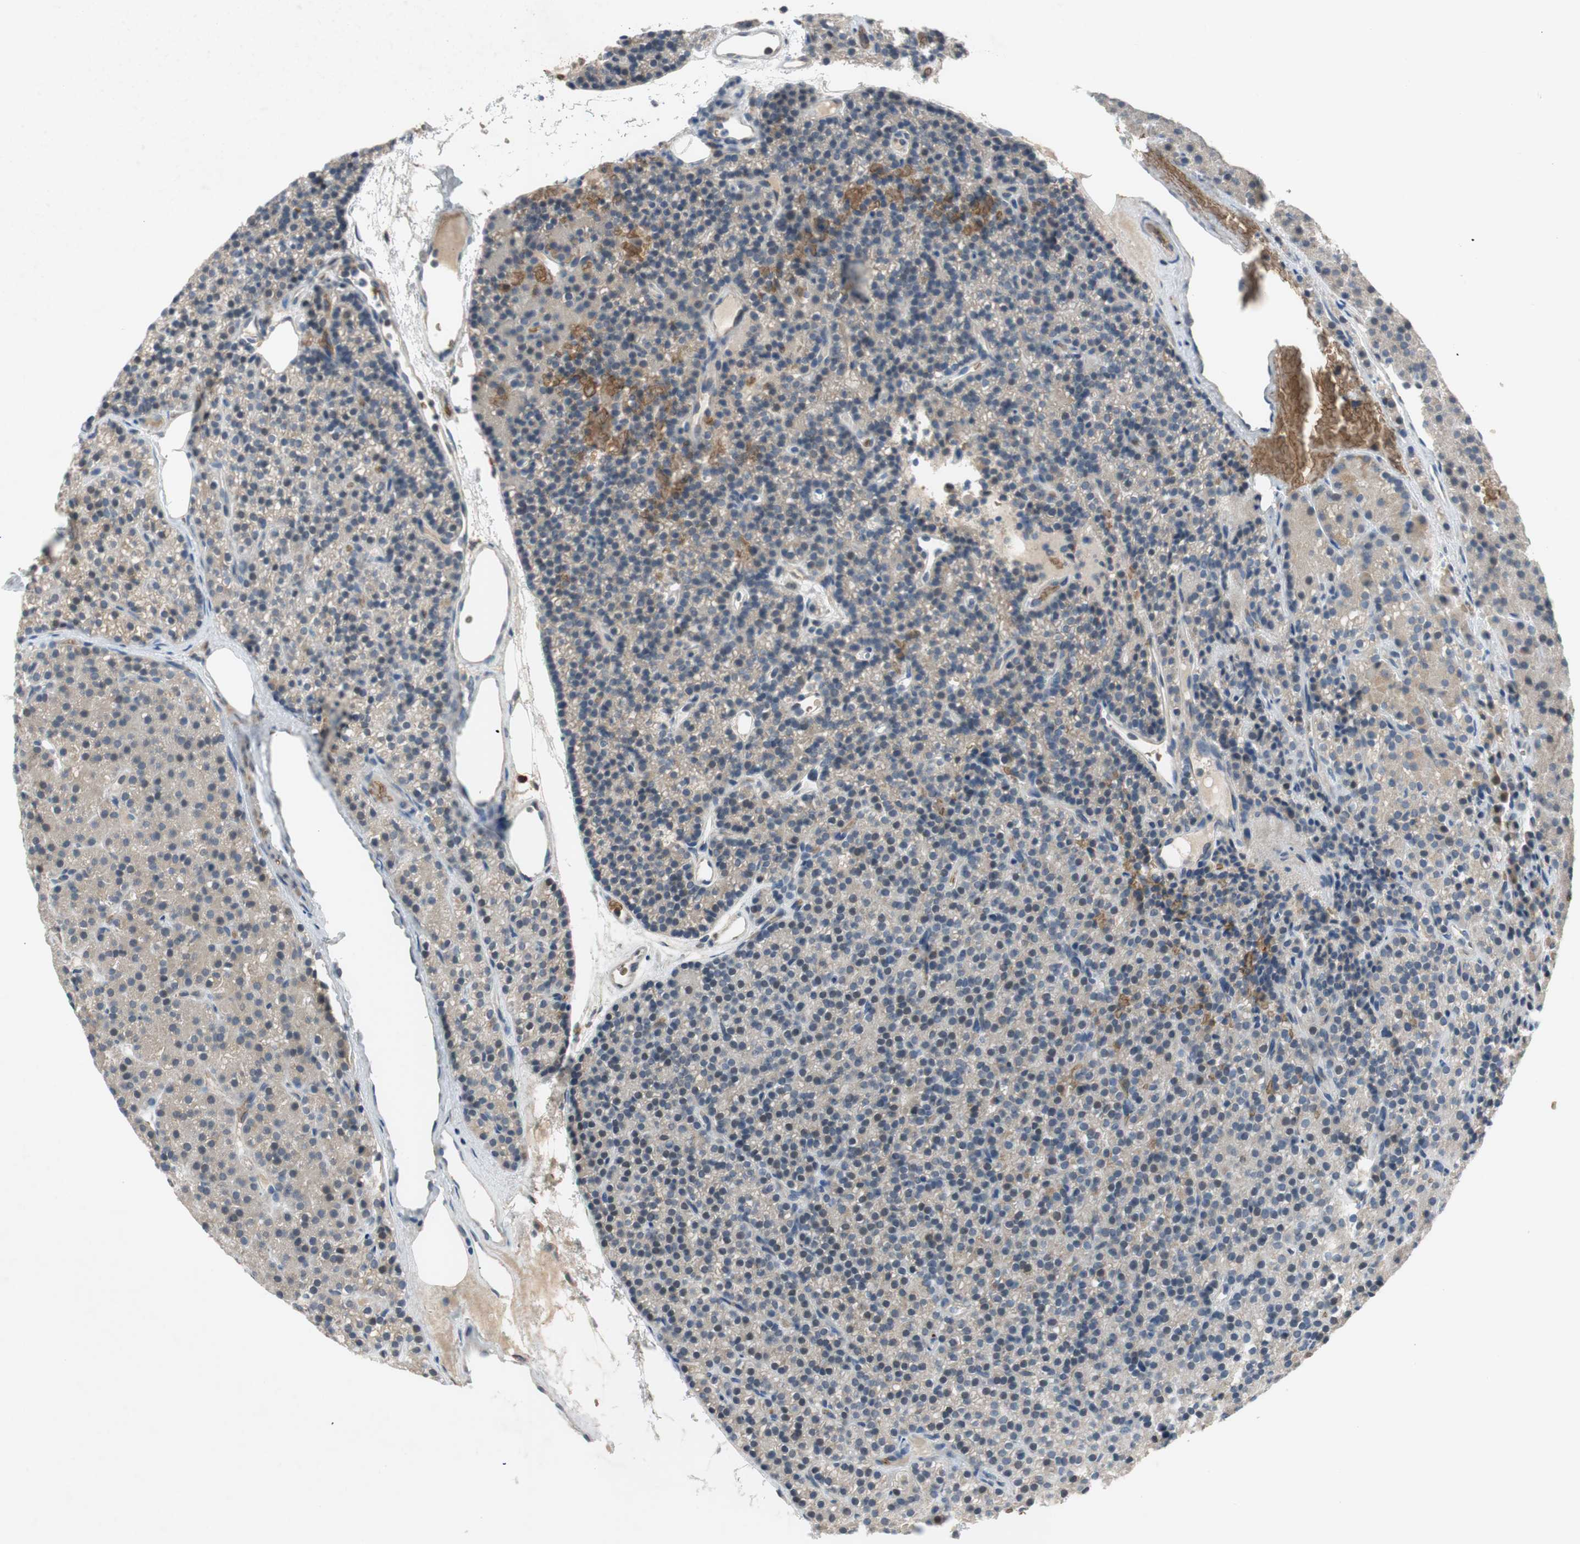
{"staining": {"intensity": "weak", "quantity": "25%-75%", "location": "cytoplasmic/membranous"}, "tissue": "parathyroid gland", "cell_type": "Glandular cells", "image_type": "normal", "snomed": [{"axis": "morphology", "description": "Normal tissue, NOS"}, {"axis": "morphology", "description": "Hyperplasia, NOS"}, {"axis": "topography", "description": "Parathyroid gland"}], "caption": "Immunohistochemistry (IHC) photomicrograph of normal parathyroid gland: parathyroid gland stained using IHC exhibits low levels of weak protein expression localized specifically in the cytoplasmic/membranous of glandular cells, appearing as a cytoplasmic/membranous brown color.", "gene": "GYPC", "patient": {"sex": "male", "age": 44}}